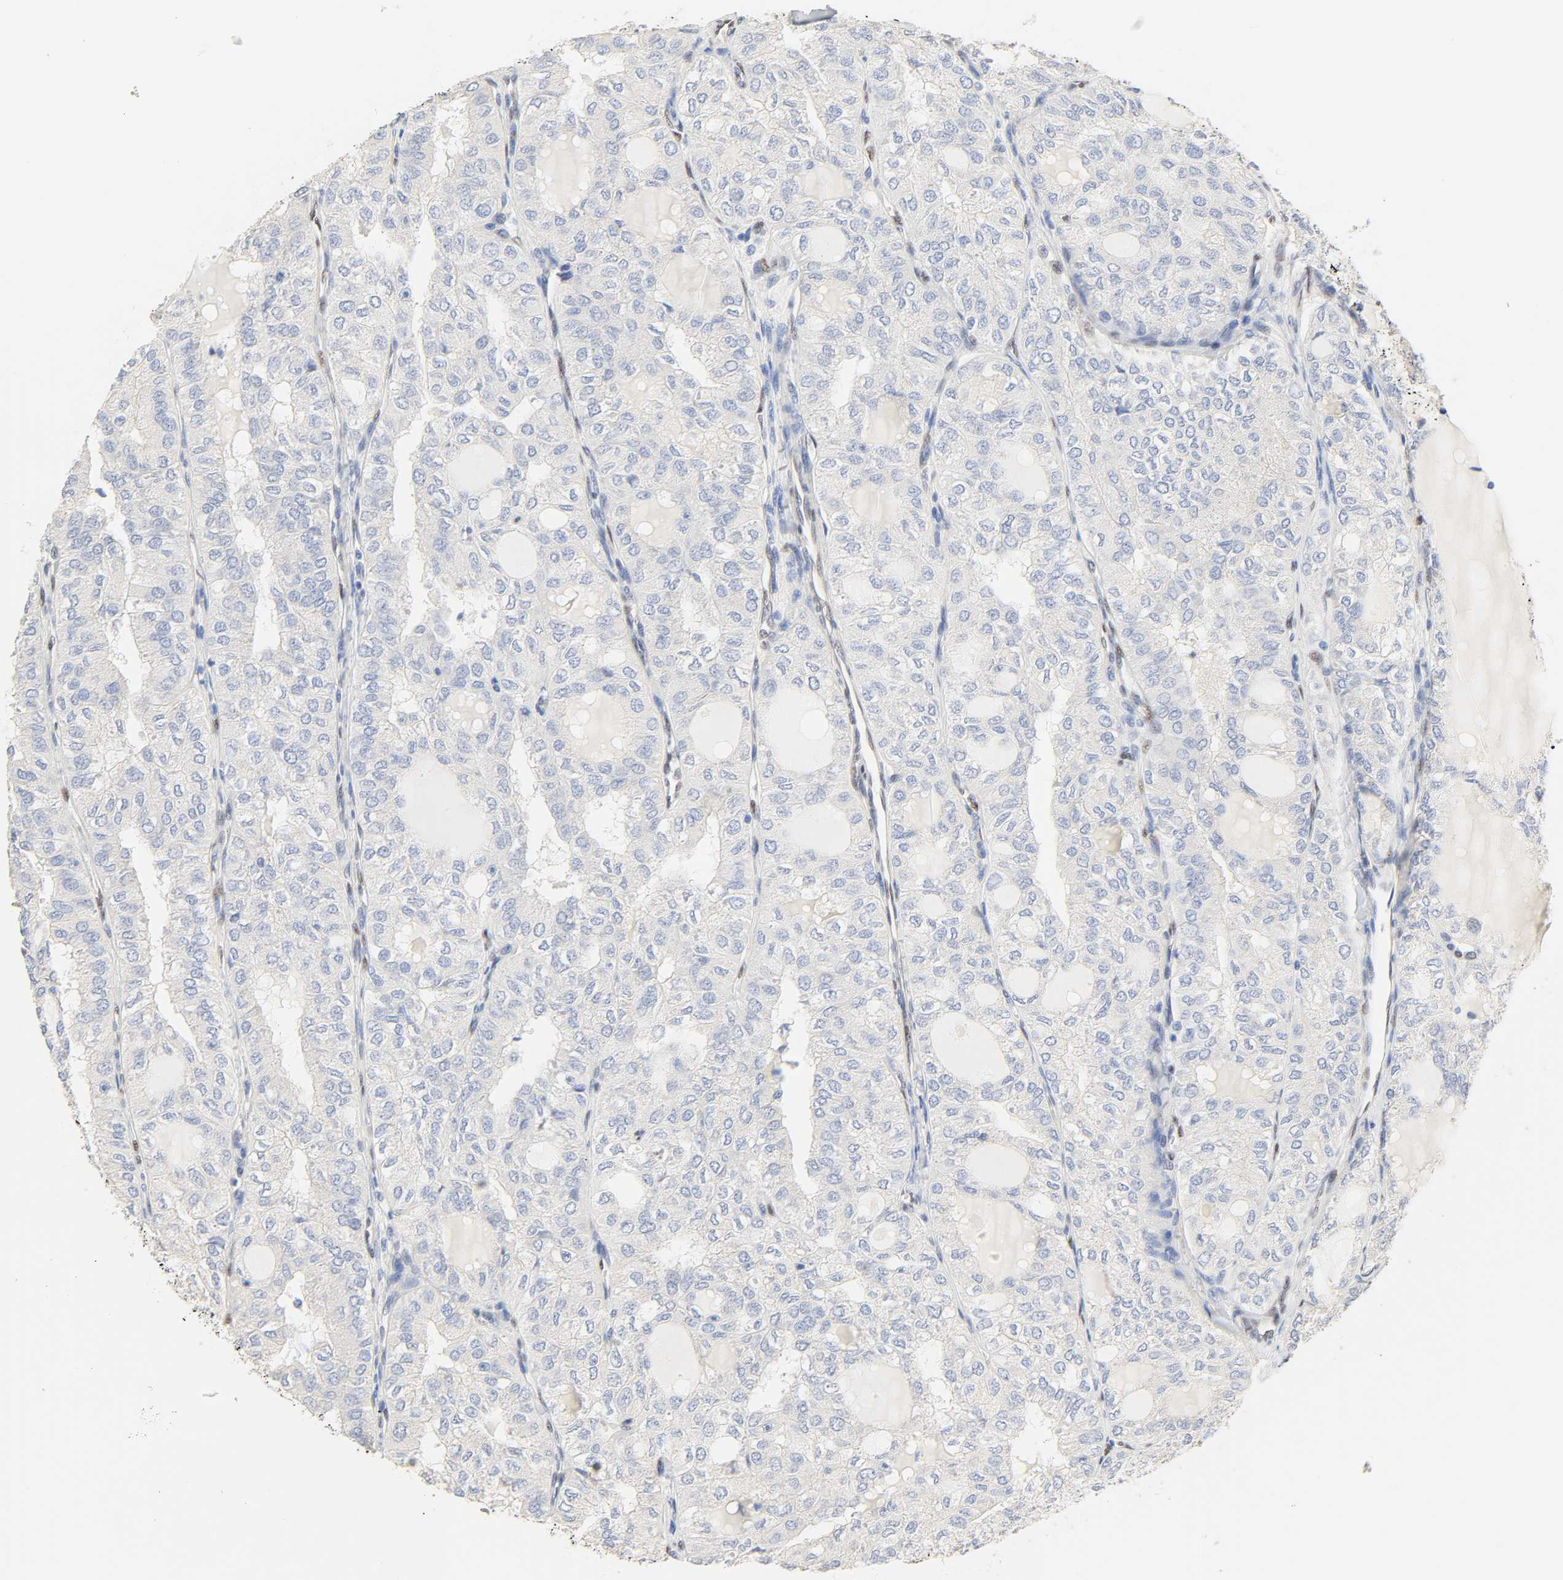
{"staining": {"intensity": "negative", "quantity": "none", "location": "none"}, "tissue": "thyroid cancer", "cell_type": "Tumor cells", "image_type": "cancer", "snomed": [{"axis": "morphology", "description": "Follicular adenoma carcinoma, NOS"}, {"axis": "topography", "description": "Thyroid gland"}], "caption": "A histopathology image of follicular adenoma carcinoma (thyroid) stained for a protein shows no brown staining in tumor cells. The staining was performed using DAB to visualize the protein expression in brown, while the nuclei were stained in blue with hematoxylin (Magnification: 20x).", "gene": "BORCS8-MEF2B", "patient": {"sex": "male", "age": 75}}